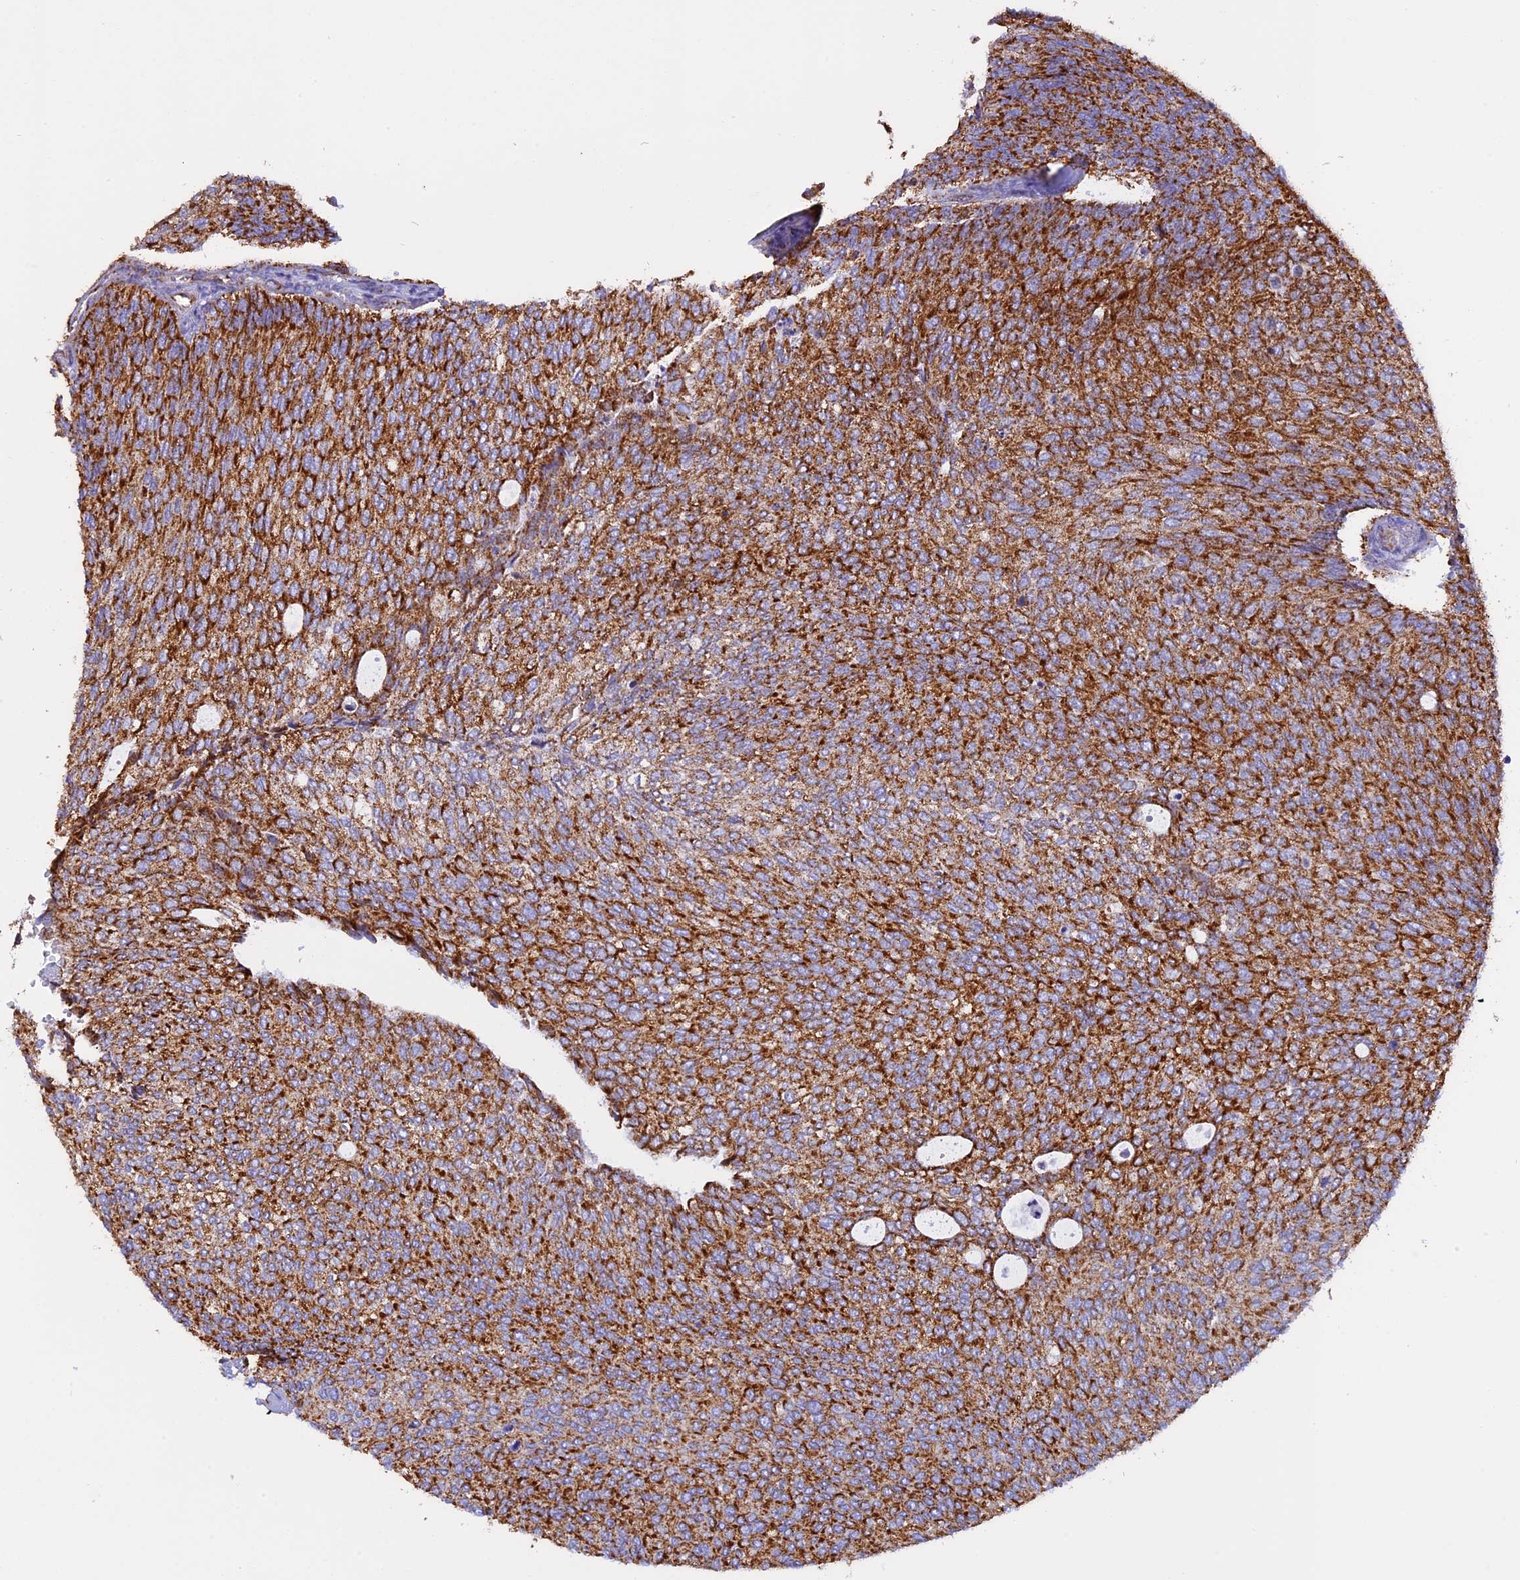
{"staining": {"intensity": "strong", "quantity": ">75%", "location": "cytoplasmic/membranous"}, "tissue": "urothelial cancer", "cell_type": "Tumor cells", "image_type": "cancer", "snomed": [{"axis": "morphology", "description": "Urothelial carcinoma, Low grade"}, {"axis": "topography", "description": "Urinary bladder"}], "caption": "This image reveals low-grade urothelial carcinoma stained with IHC to label a protein in brown. The cytoplasmic/membranous of tumor cells show strong positivity for the protein. Nuclei are counter-stained blue.", "gene": "KCNG1", "patient": {"sex": "female", "age": 79}}